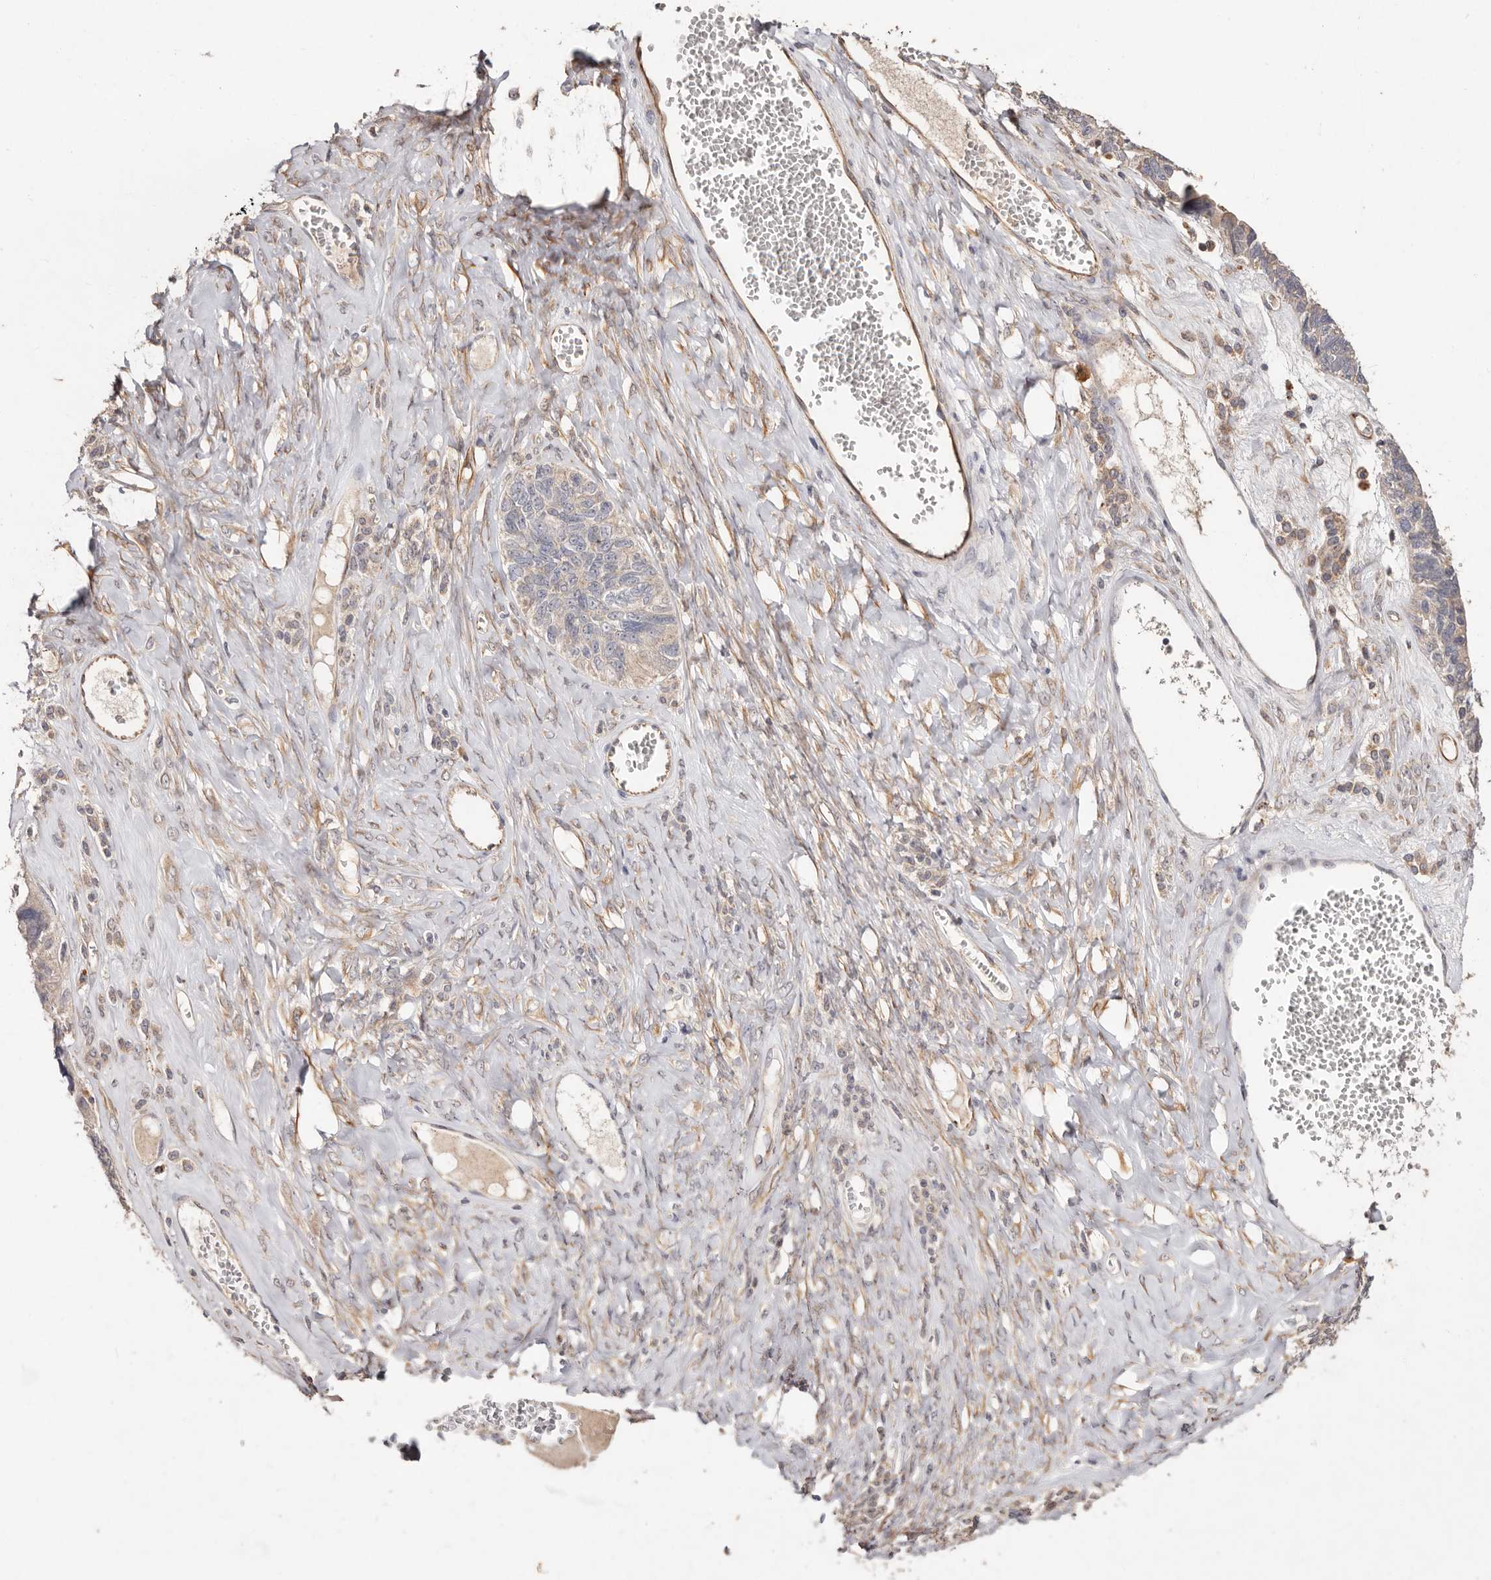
{"staining": {"intensity": "negative", "quantity": "none", "location": "none"}, "tissue": "ovarian cancer", "cell_type": "Tumor cells", "image_type": "cancer", "snomed": [{"axis": "morphology", "description": "Cystadenocarcinoma, serous, NOS"}, {"axis": "topography", "description": "Ovary"}], "caption": "Immunohistochemical staining of ovarian cancer (serous cystadenocarcinoma) shows no significant staining in tumor cells. The staining is performed using DAB (3,3'-diaminobenzidine) brown chromogen with nuclei counter-stained in using hematoxylin.", "gene": "THBS3", "patient": {"sex": "female", "age": 79}}